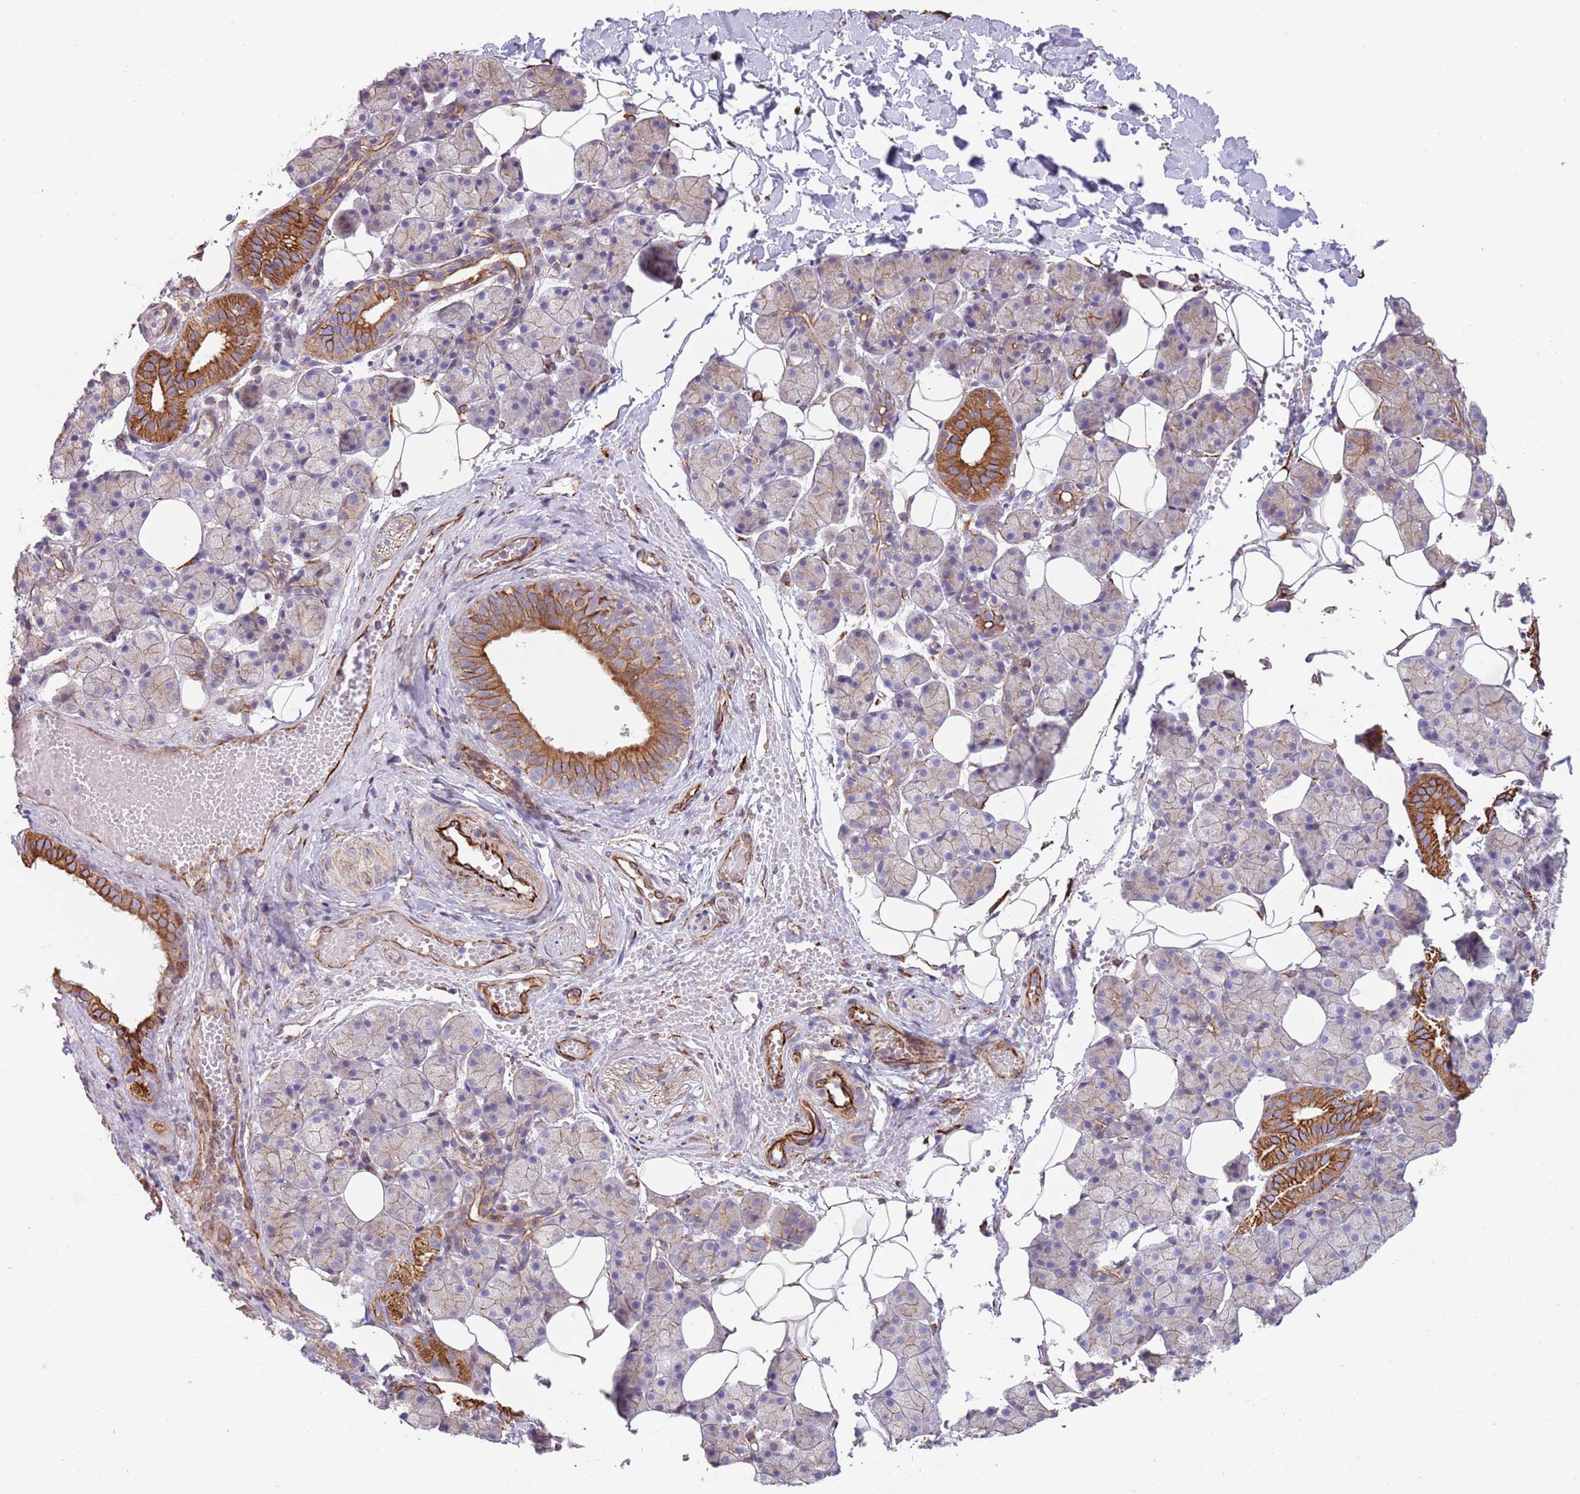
{"staining": {"intensity": "moderate", "quantity": "25%-75%", "location": "cytoplasmic/membranous"}, "tissue": "salivary gland", "cell_type": "Glandular cells", "image_type": "normal", "snomed": [{"axis": "morphology", "description": "Normal tissue, NOS"}, {"axis": "topography", "description": "Salivary gland"}], "caption": "This image exhibits unremarkable salivary gland stained with IHC to label a protein in brown. The cytoplasmic/membranous of glandular cells show moderate positivity for the protein. Nuclei are counter-stained blue.", "gene": "MOGAT1", "patient": {"sex": "female", "age": 33}}